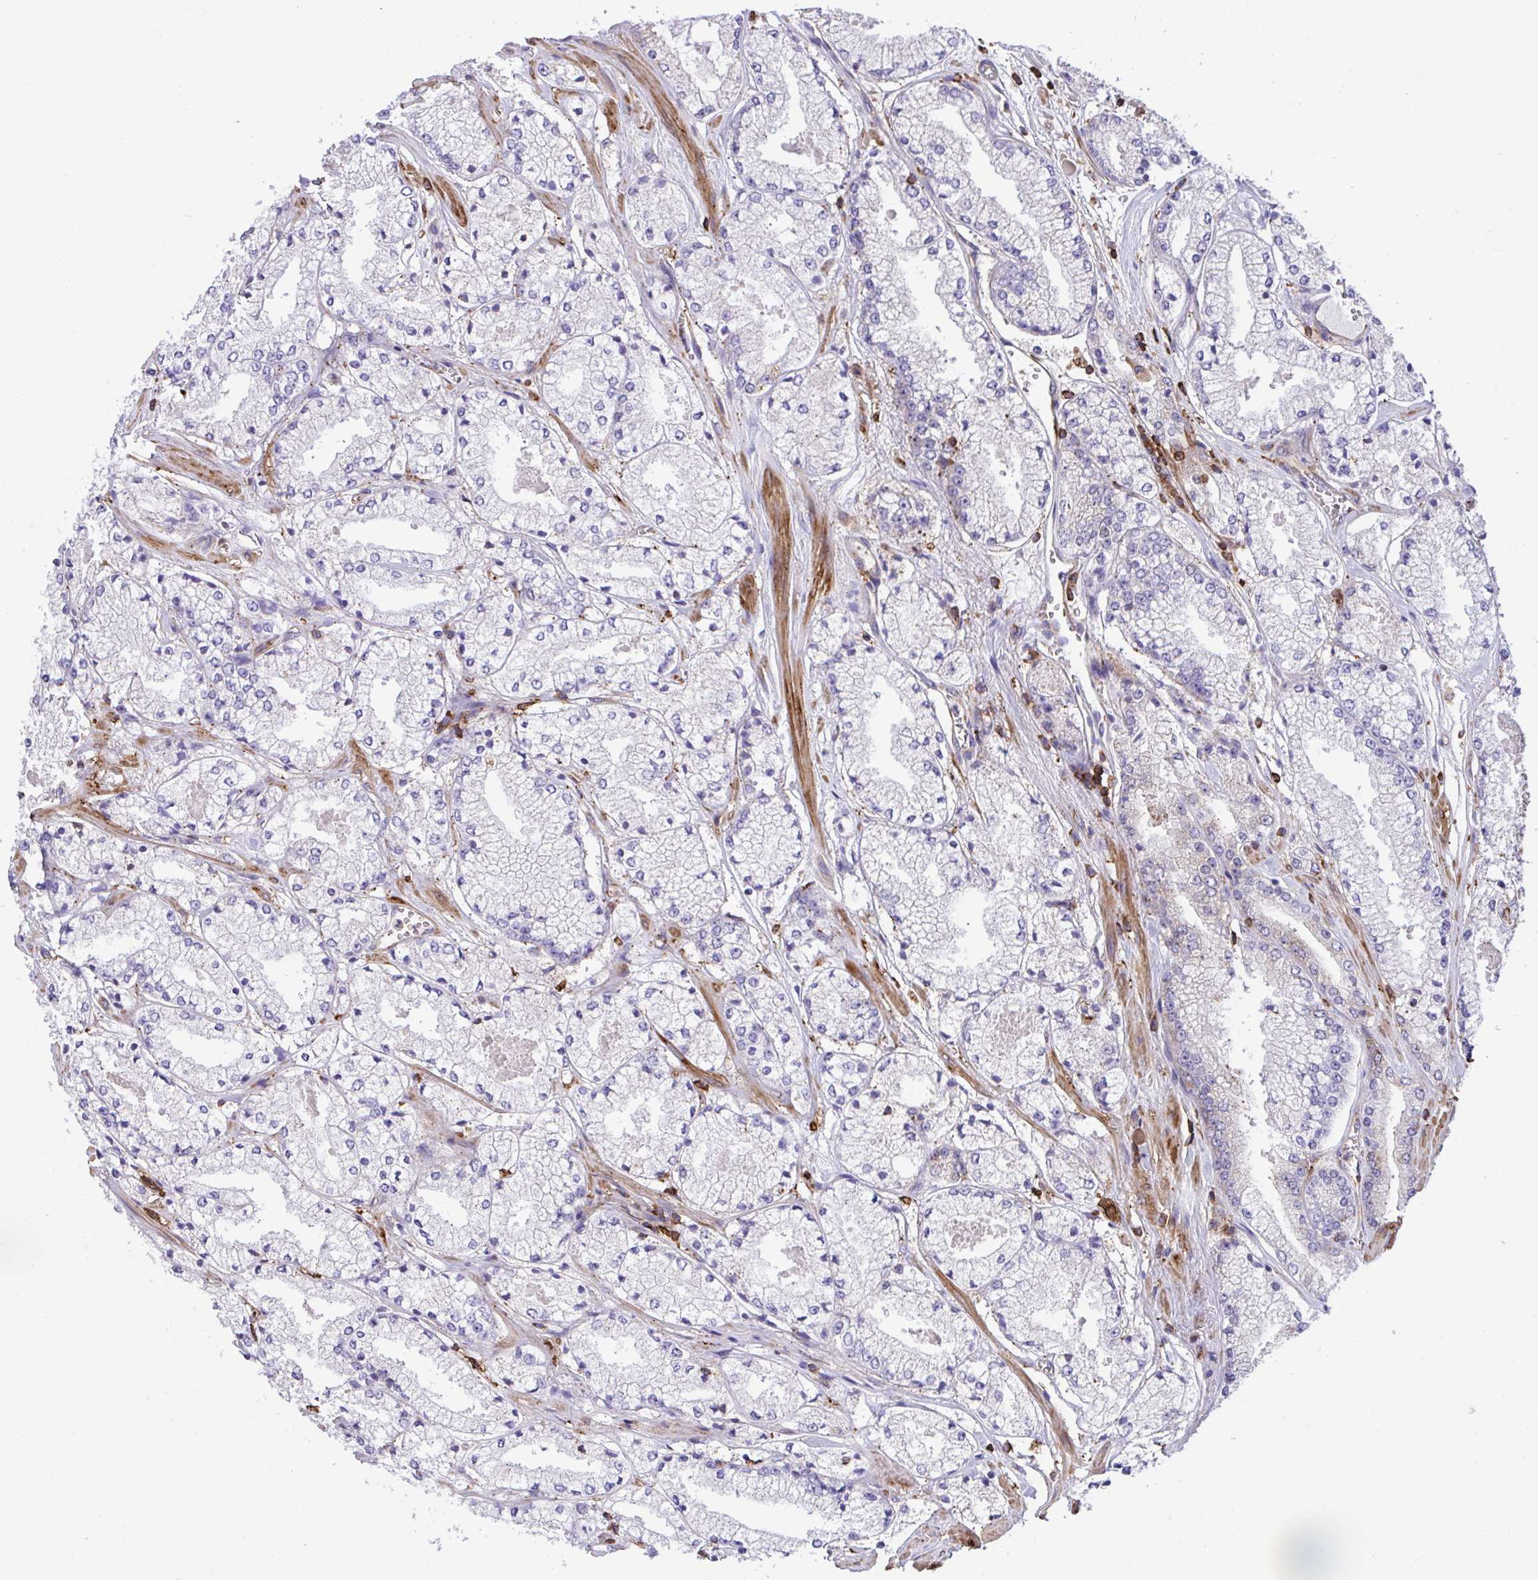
{"staining": {"intensity": "weak", "quantity": "<25%", "location": "cytoplasmic/membranous"}, "tissue": "prostate cancer", "cell_type": "Tumor cells", "image_type": "cancer", "snomed": [{"axis": "morphology", "description": "Adenocarcinoma, High grade"}, {"axis": "topography", "description": "Prostate"}], "caption": "IHC image of neoplastic tissue: prostate adenocarcinoma (high-grade) stained with DAB demonstrates no significant protein expression in tumor cells. The staining is performed using DAB brown chromogen with nuclei counter-stained in using hematoxylin.", "gene": "PPIH", "patient": {"sex": "male", "age": 63}}